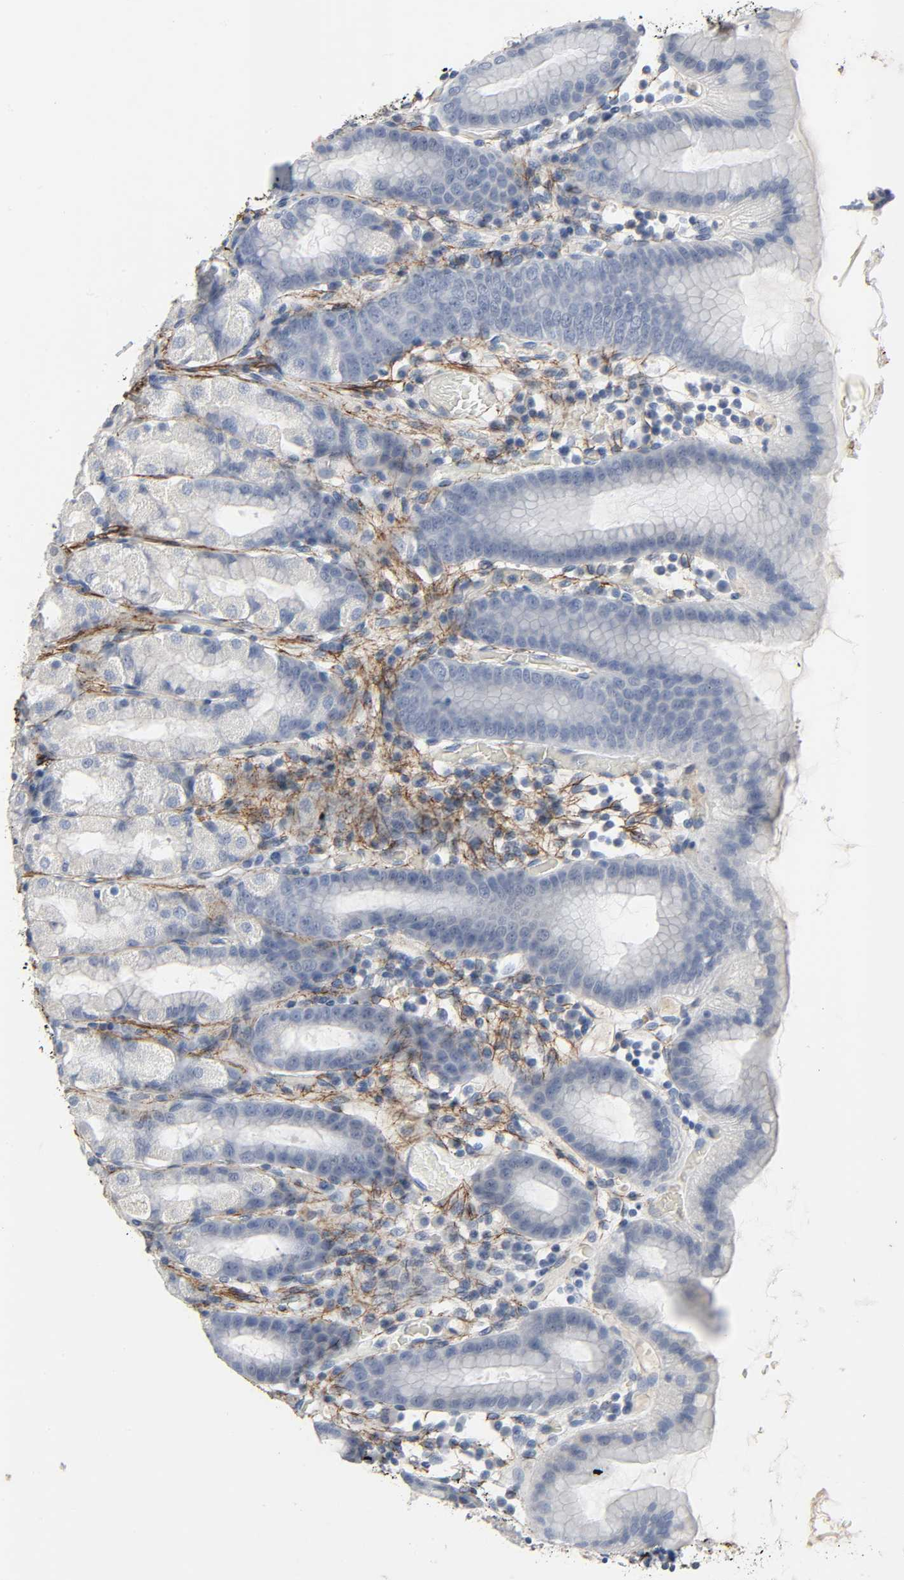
{"staining": {"intensity": "weak", "quantity": "25%-75%", "location": "cytoplasmic/membranous"}, "tissue": "stomach", "cell_type": "Glandular cells", "image_type": "normal", "snomed": [{"axis": "morphology", "description": "Normal tissue, NOS"}, {"axis": "topography", "description": "Stomach, upper"}], "caption": "A brown stain highlights weak cytoplasmic/membranous staining of a protein in glandular cells of benign human stomach.", "gene": "FBLN5", "patient": {"sex": "male", "age": 68}}